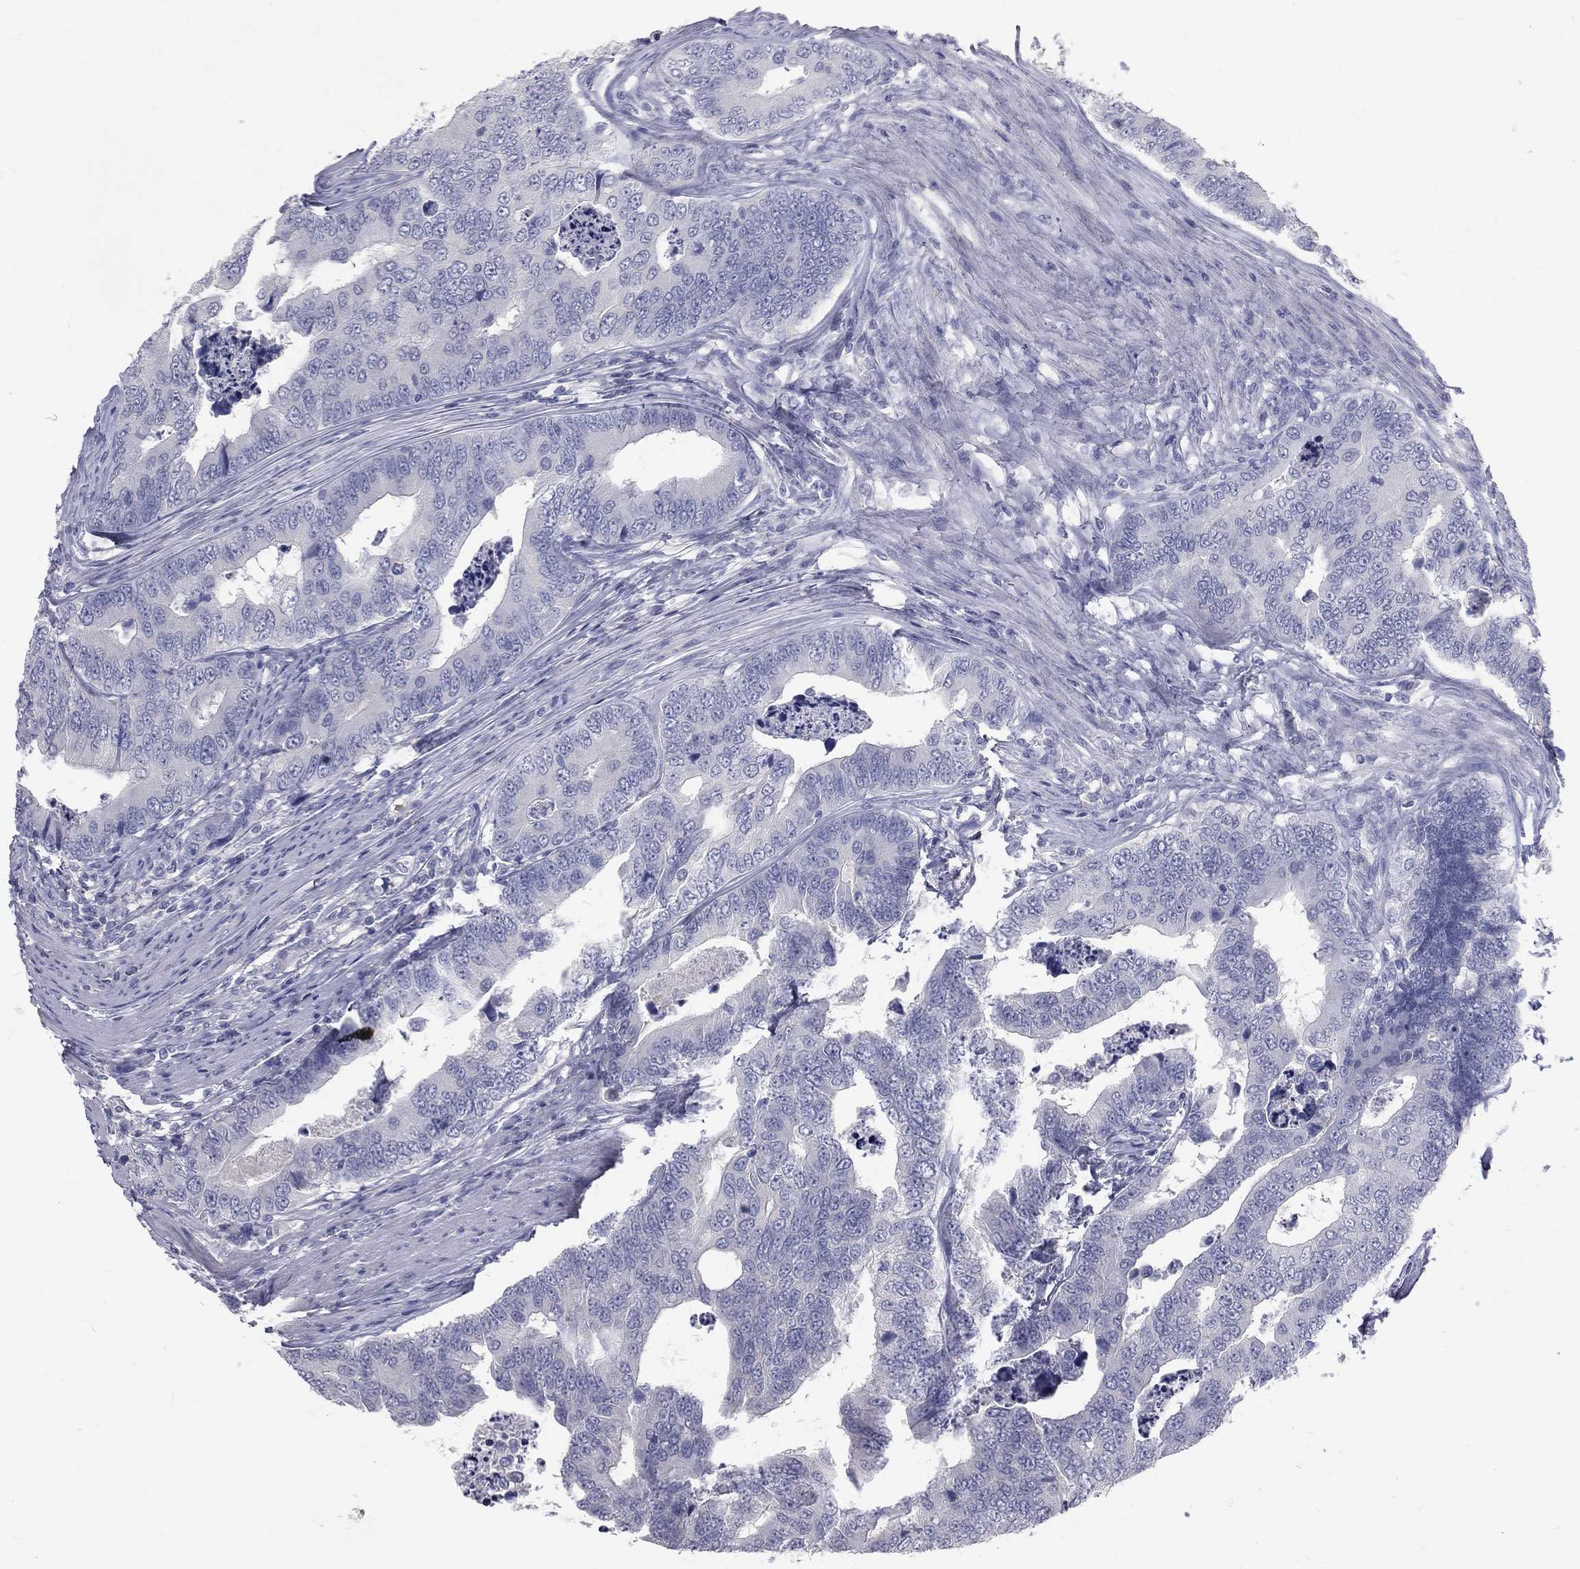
{"staining": {"intensity": "negative", "quantity": "none", "location": "none"}, "tissue": "colorectal cancer", "cell_type": "Tumor cells", "image_type": "cancer", "snomed": [{"axis": "morphology", "description": "Adenocarcinoma, NOS"}, {"axis": "topography", "description": "Colon"}], "caption": "An immunohistochemistry image of adenocarcinoma (colorectal) is shown. There is no staining in tumor cells of adenocarcinoma (colorectal).", "gene": "TFPI2", "patient": {"sex": "female", "age": 72}}